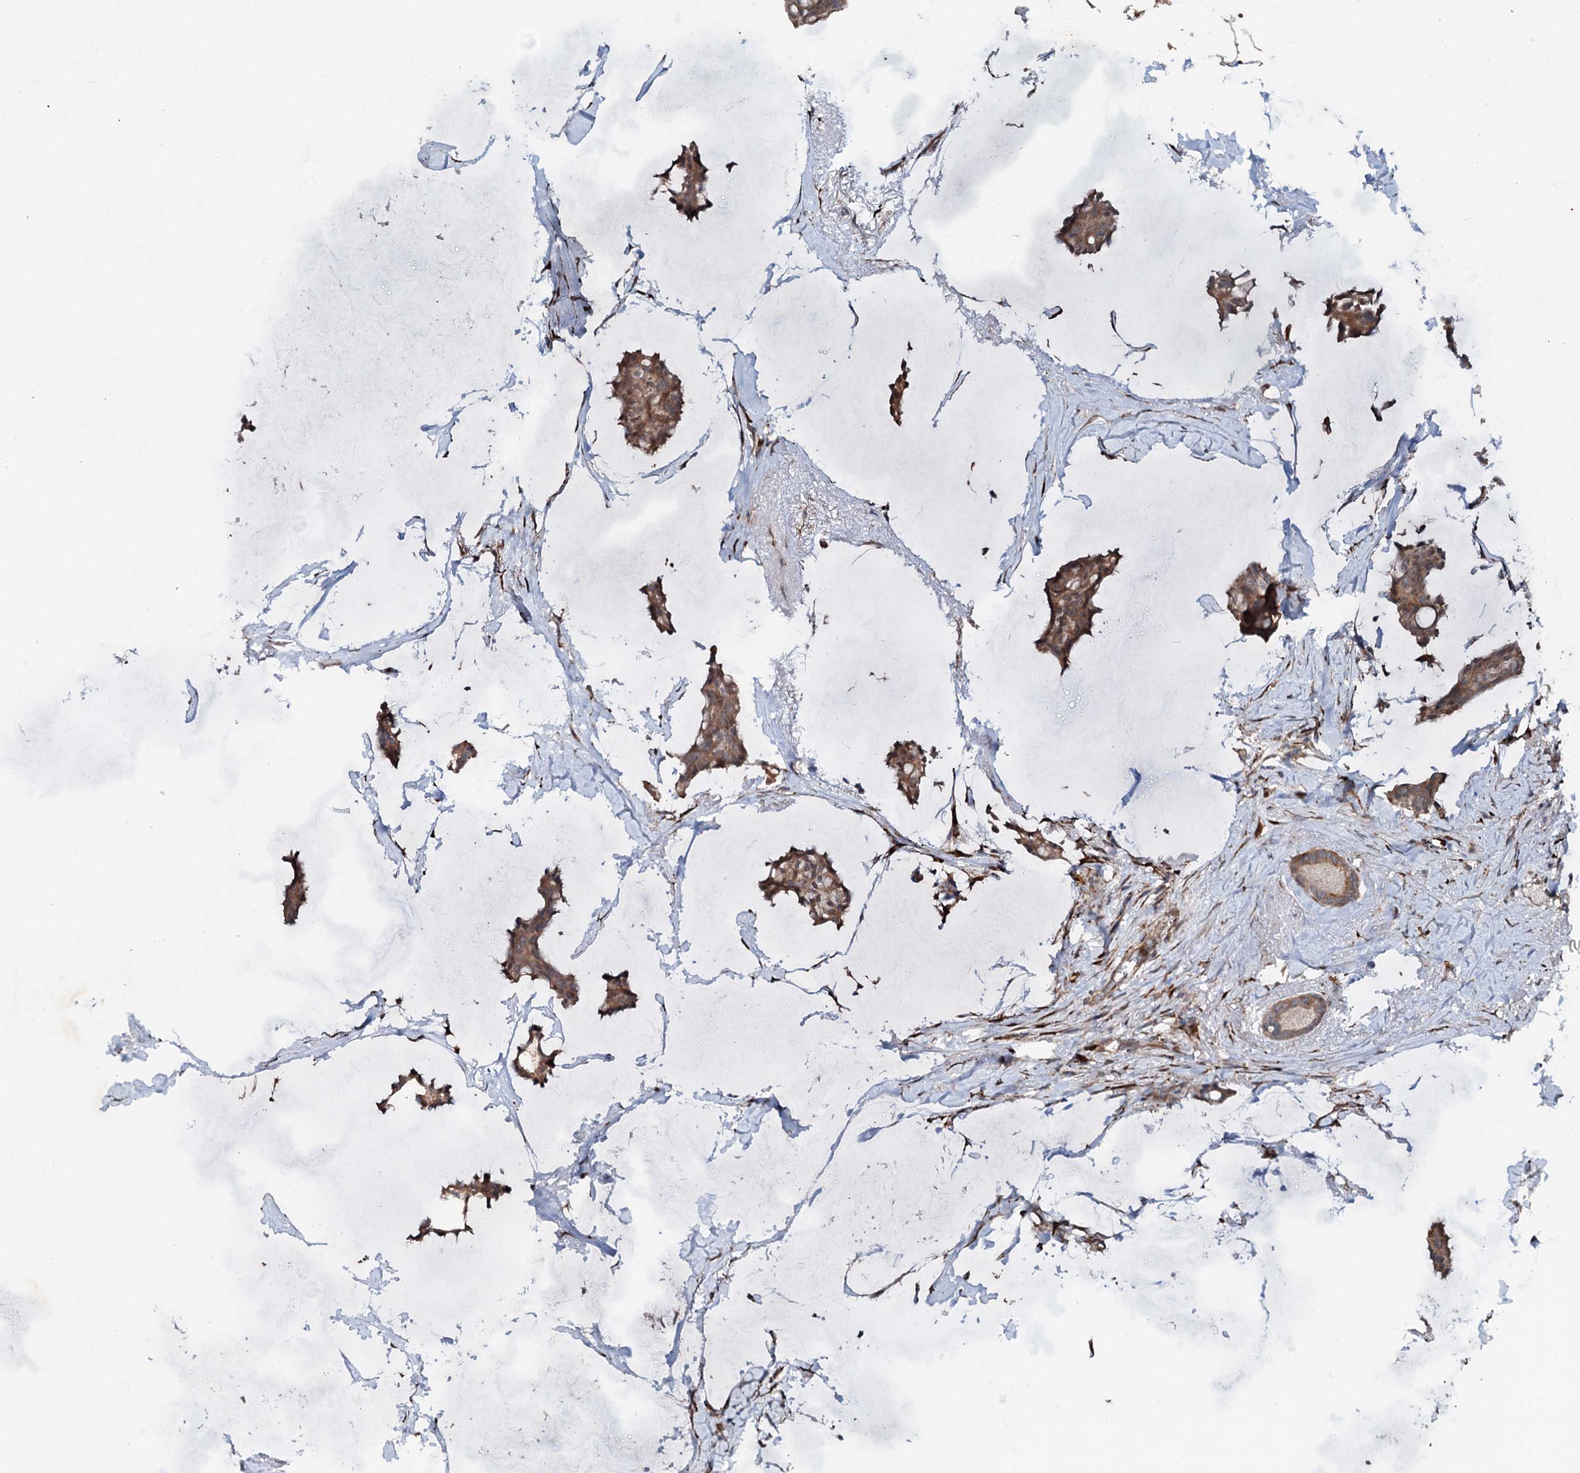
{"staining": {"intensity": "strong", "quantity": ">75%", "location": "cytoplasmic/membranous"}, "tissue": "breast cancer", "cell_type": "Tumor cells", "image_type": "cancer", "snomed": [{"axis": "morphology", "description": "Duct carcinoma"}, {"axis": "topography", "description": "Breast"}], "caption": "This is an image of immunohistochemistry (IHC) staining of breast cancer (intraductal carcinoma), which shows strong positivity in the cytoplasmic/membranous of tumor cells.", "gene": "DDIAS", "patient": {"sex": "female", "age": 93}}